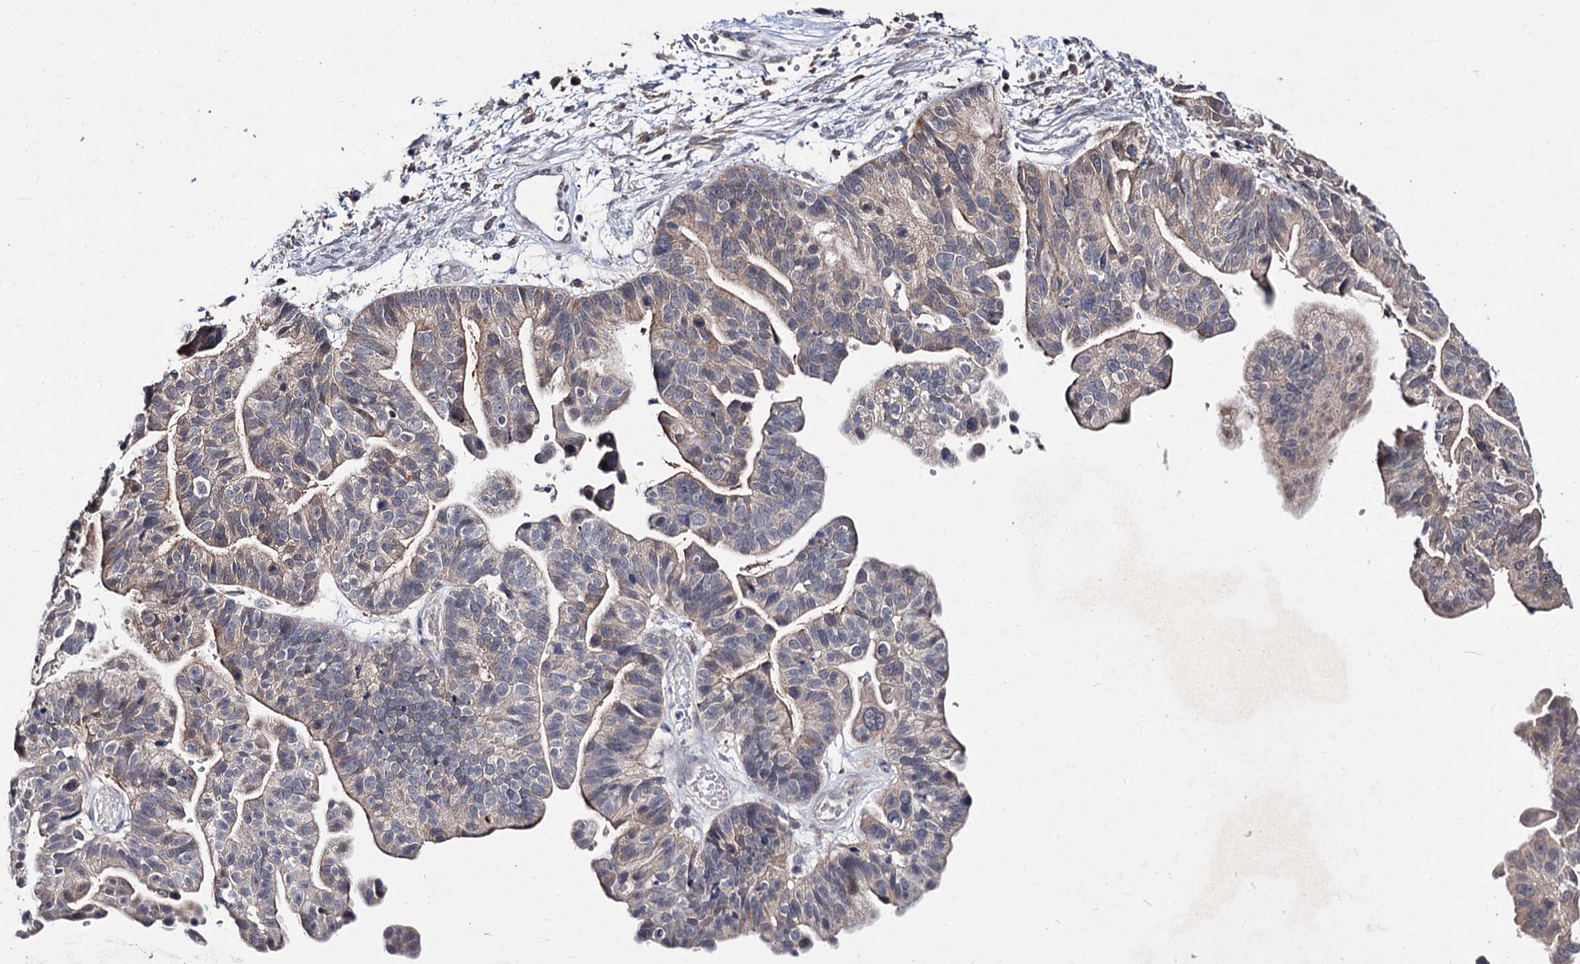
{"staining": {"intensity": "negative", "quantity": "none", "location": "none"}, "tissue": "ovarian cancer", "cell_type": "Tumor cells", "image_type": "cancer", "snomed": [{"axis": "morphology", "description": "Cystadenocarcinoma, serous, NOS"}, {"axis": "topography", "description": "Ovary"}], "caption": "DAB (3,3'-diaminobenzidine) immunohistochemical staining of ovarian cancer (serous cystadenocarcinoma) demonstrates no significant positivity in tumor cells.", "gene": "ACTR6", "patient": {"sex": "female", "age": 56}}